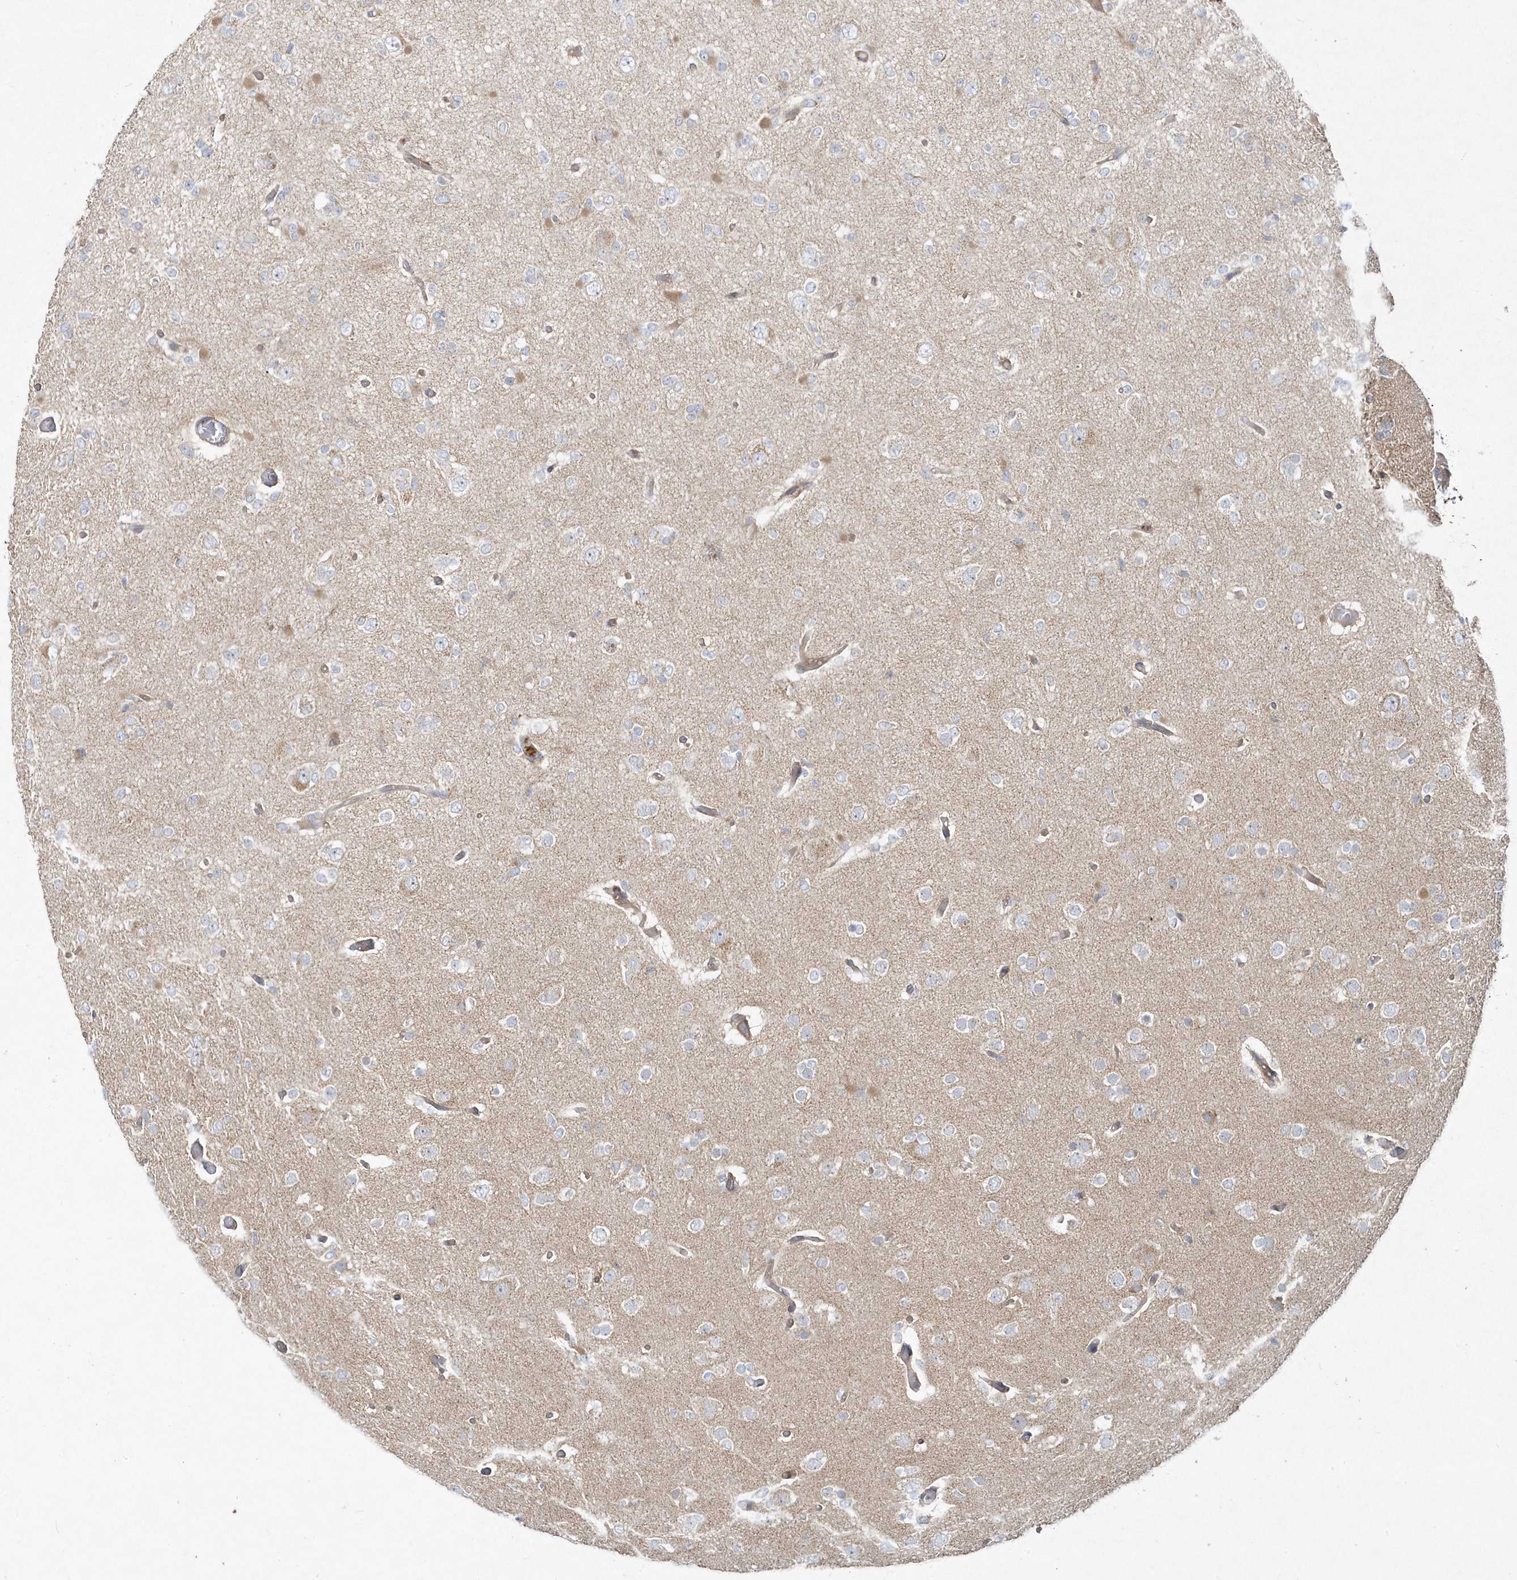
{"staining": {"intensity": "negative", "quantity": "none", "location": "none"}, "tissue": "glioma", "cell_type": "Tumor cells", "image_type": "cancer", "snomed": [{"axis": "morphology", "description": "Glioma, malignant, Low grade"}, {"axis": "topography", "description": "Brain"}], "caption": "IHC photomicrograph of human low-grade glioma (malignant) stained for a protein (brown), which demonstrates no expression in tumor cells.", "gene": "LEXM", "patient": {"sex": "female", "age": 22}}